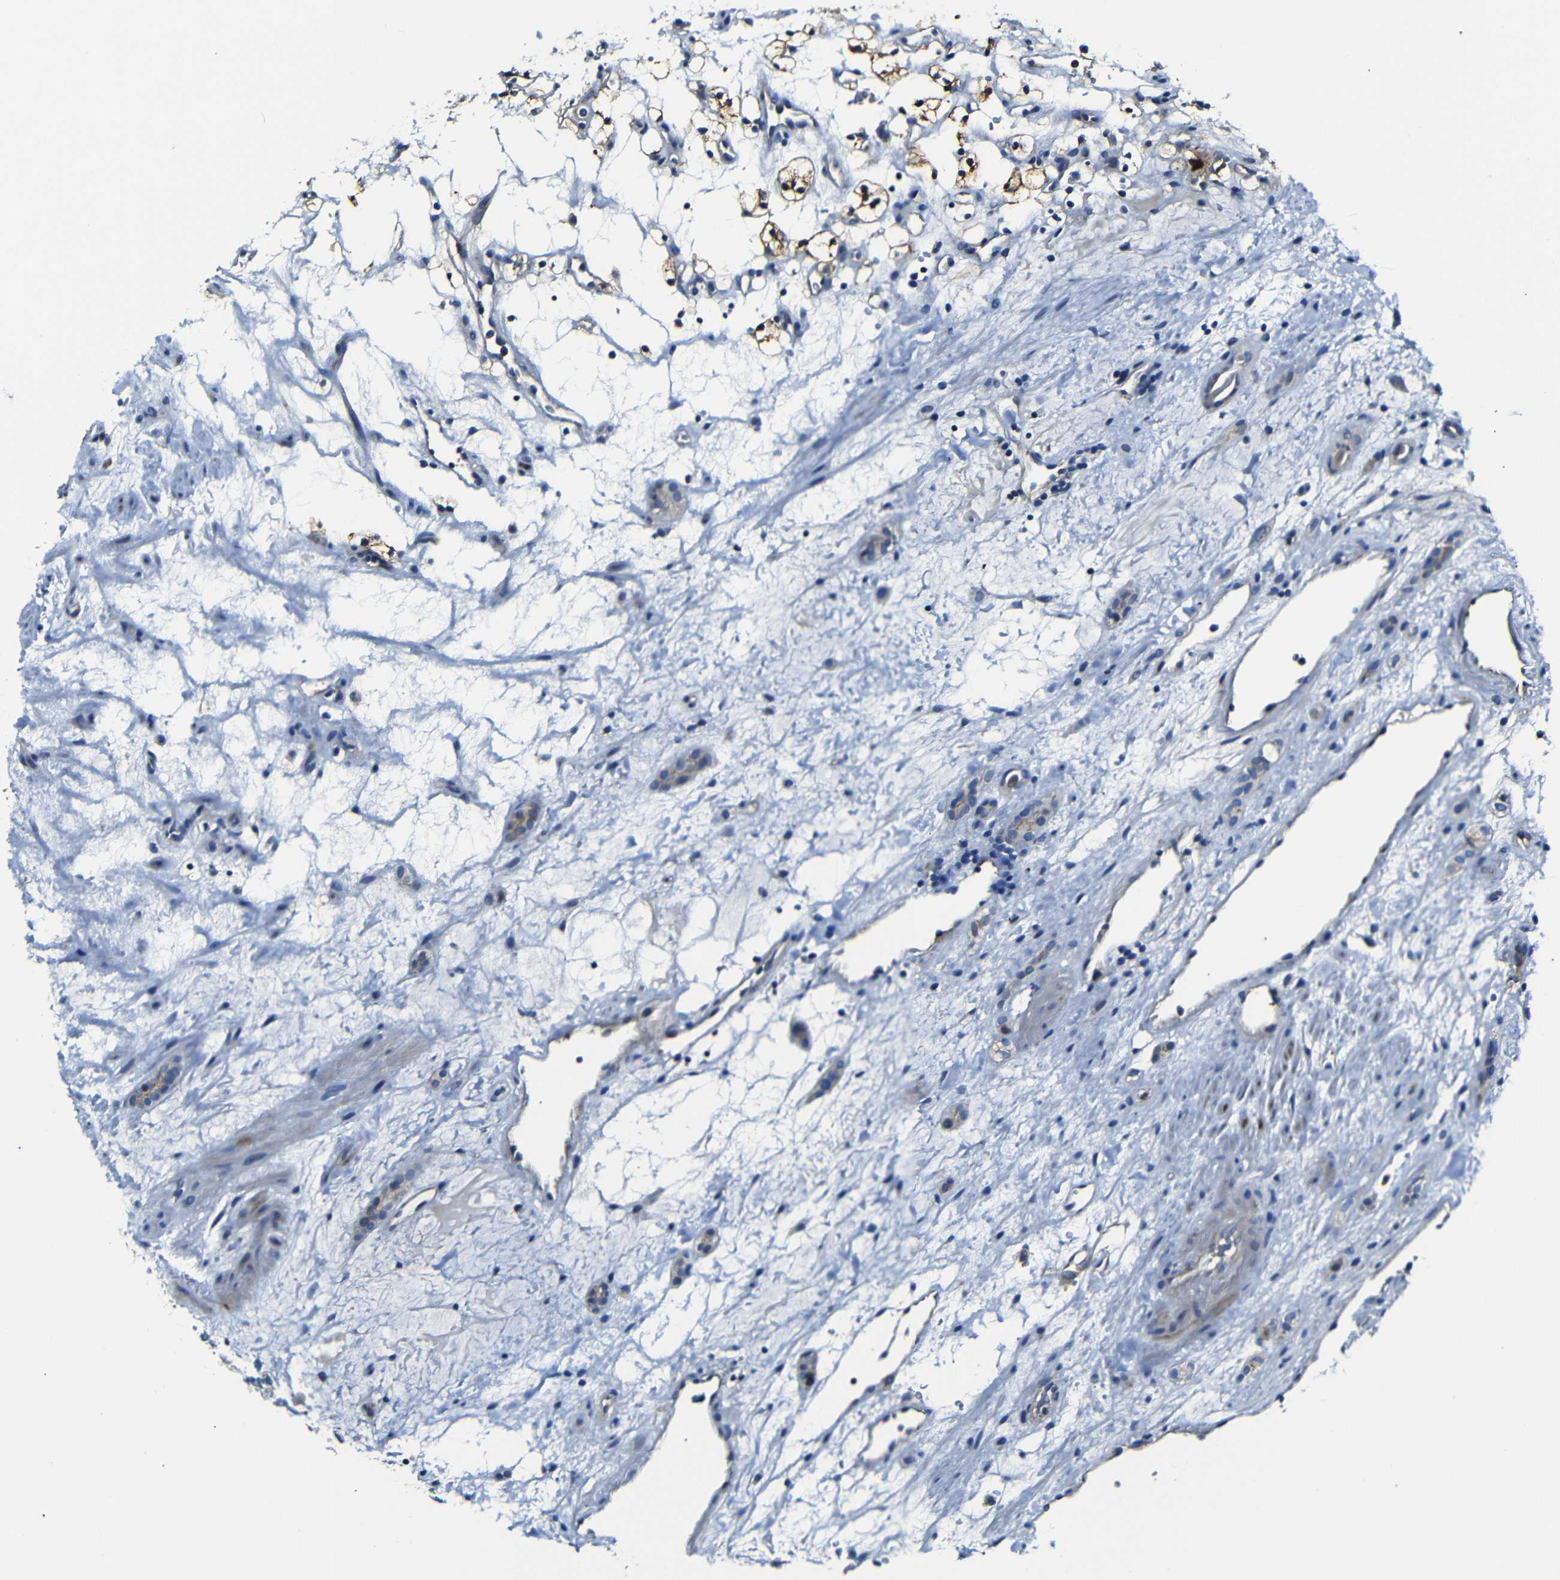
{"staining": {"intensity": "moderate", "quantity": "25%-75%", "location": "cytoplasmic/membranous"}, "tissue": "renal cancer", "cell_type": "Tumor cells", "image_type": "cancer", "snomed": [{"axis": "morphology", "description": "Adenocarcinoma, NOS"}, {"axis": "topography", "description": "Kidney"}], "caption": "A histopathology image of adenocarcinoma (renal) stained for a protein displays moderate cytoplasmic/membranous brown staining in tumor cells.", "gene": "AFDN", "patient": {"sex": "female", "age": 60}}